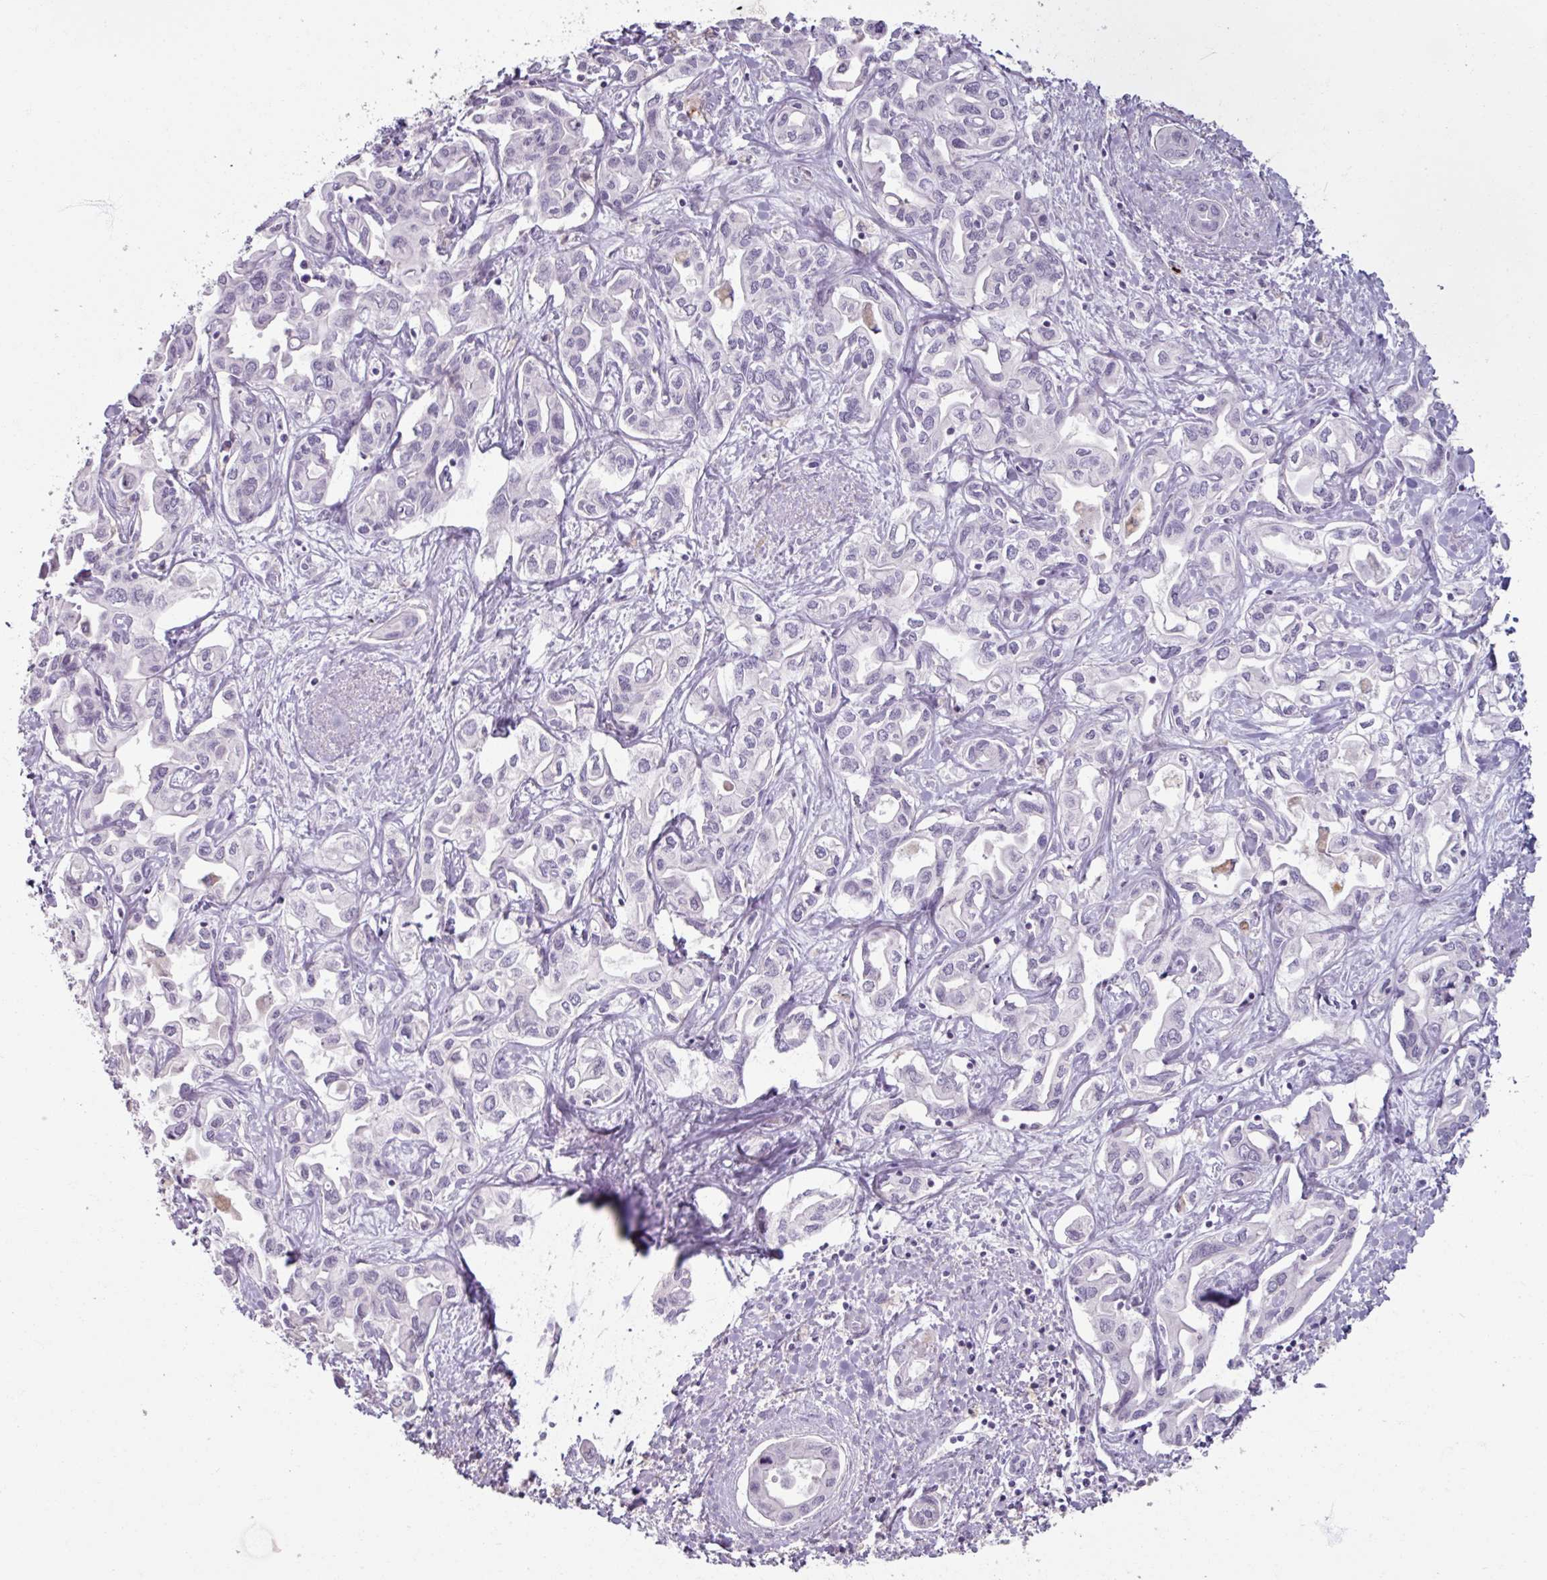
{"staining": {"intensity": "negative", "quantity": "none", "location": "none"}, "tissue": "liver cancer", "cell_type": "Tumor cells", "image_type": "cancer", "snomed": [{"axis": "morphology", "description": "Cholangiocarcinoma"}, {"axis": "topography", "description": "Liver"}], "caption": "High power microscopy histopathology image of an immunohistochemistry micrograph of liver cholangiocarcinoma, revealing no significant staining in tumor cells.", "gene": "SLC27A5", "patient": {"sex": "female", "age": 64}}